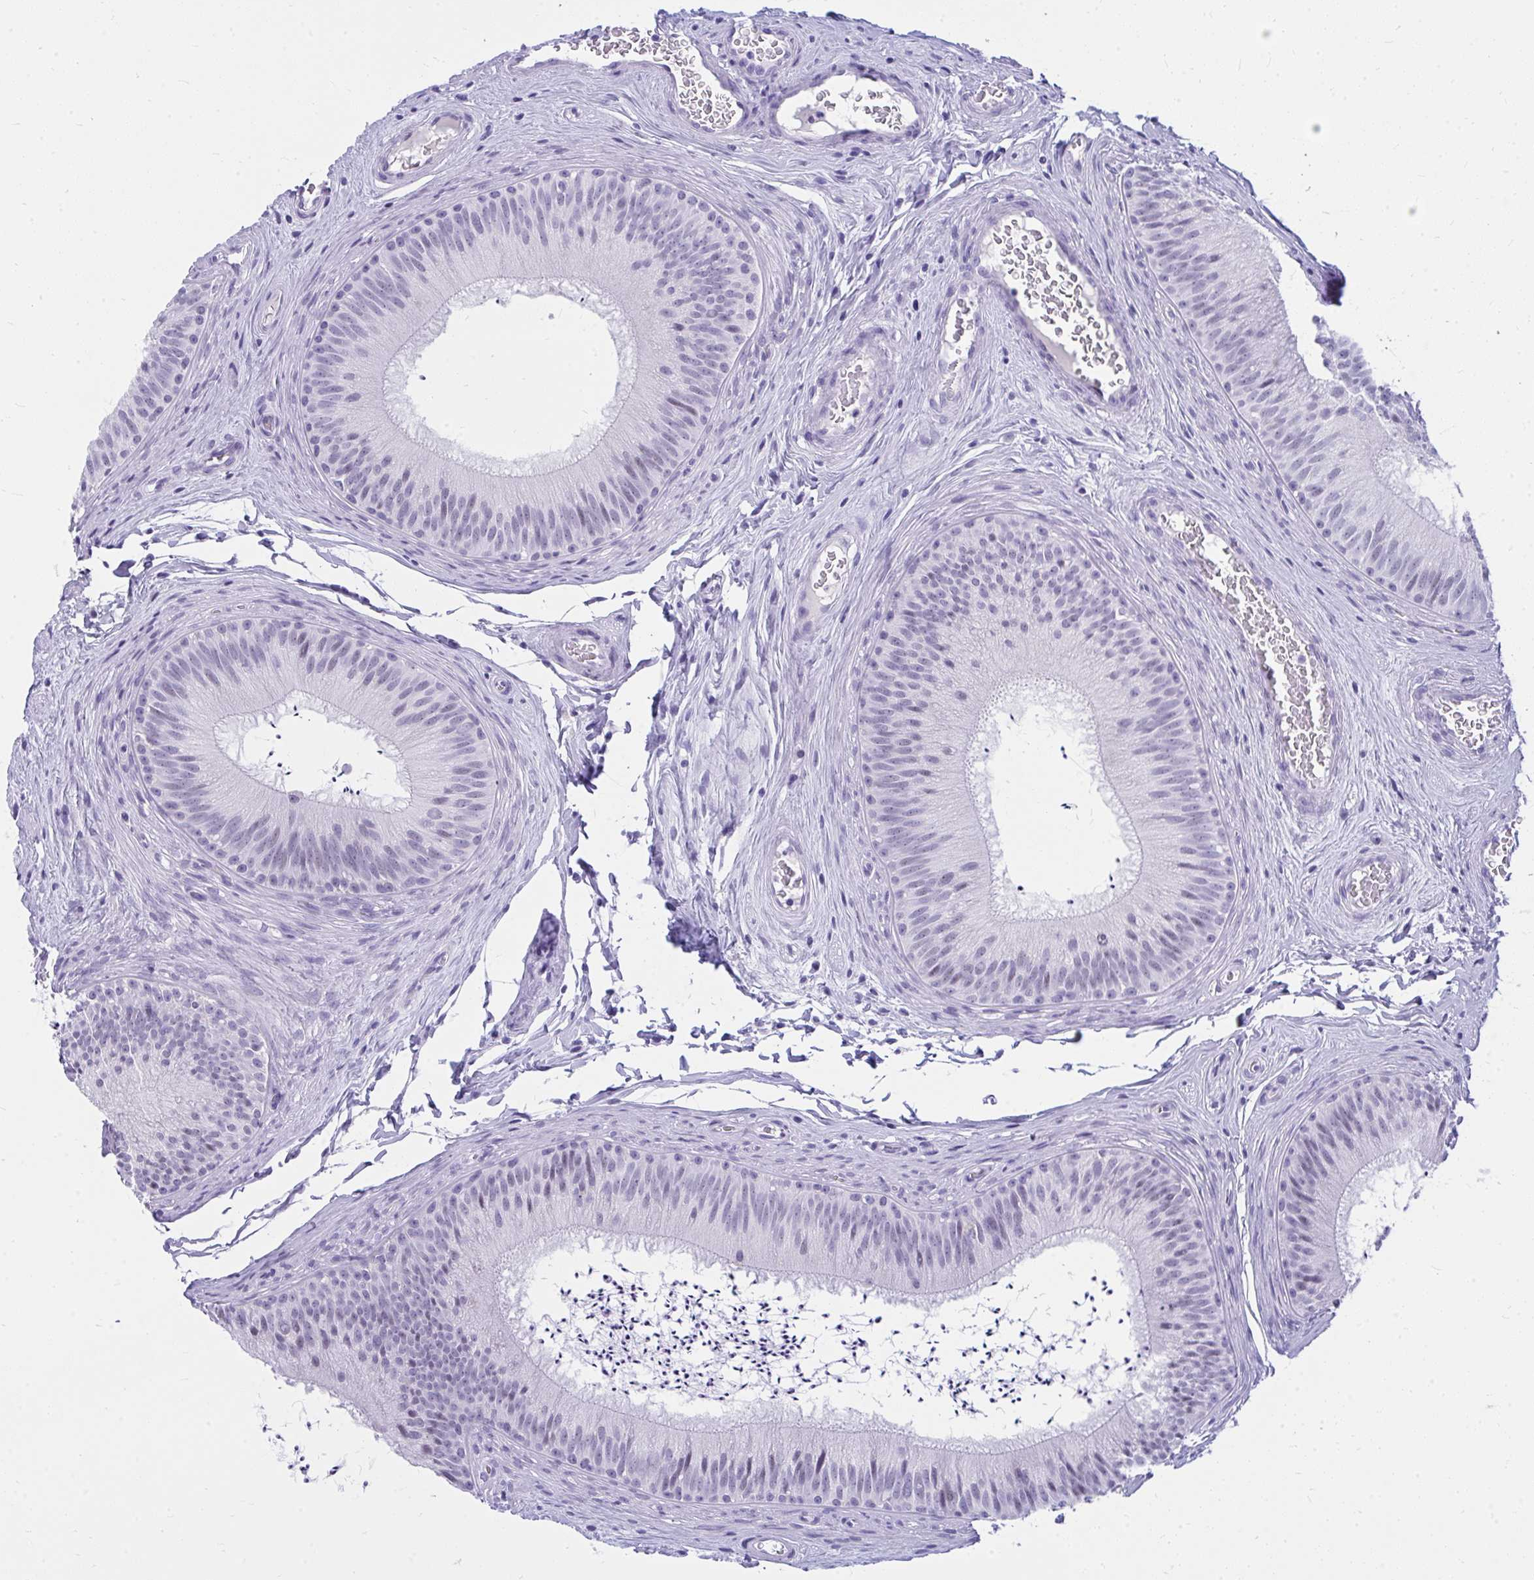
{"staining": {"intensity": "negative", "quantity": "none", "location": "none"}, "tissue": "epididymis", "cell_type": "Glandular cells", "image_type": "normal", "snomed": [{"axis": "morphology", "description": "Normal tissue, NOS"}, {"axis": "topography", "description": "Epididymis"}], "caption": "Protein analysis of unremarkable epididymis reveals no significant staining in glandular cells. (DAB immunohistochemistry (IHC) visualized using brightfield microscopy, high magnification).", "gene": "OR5F1", "patient": {"sex": "male", "age": 24}}